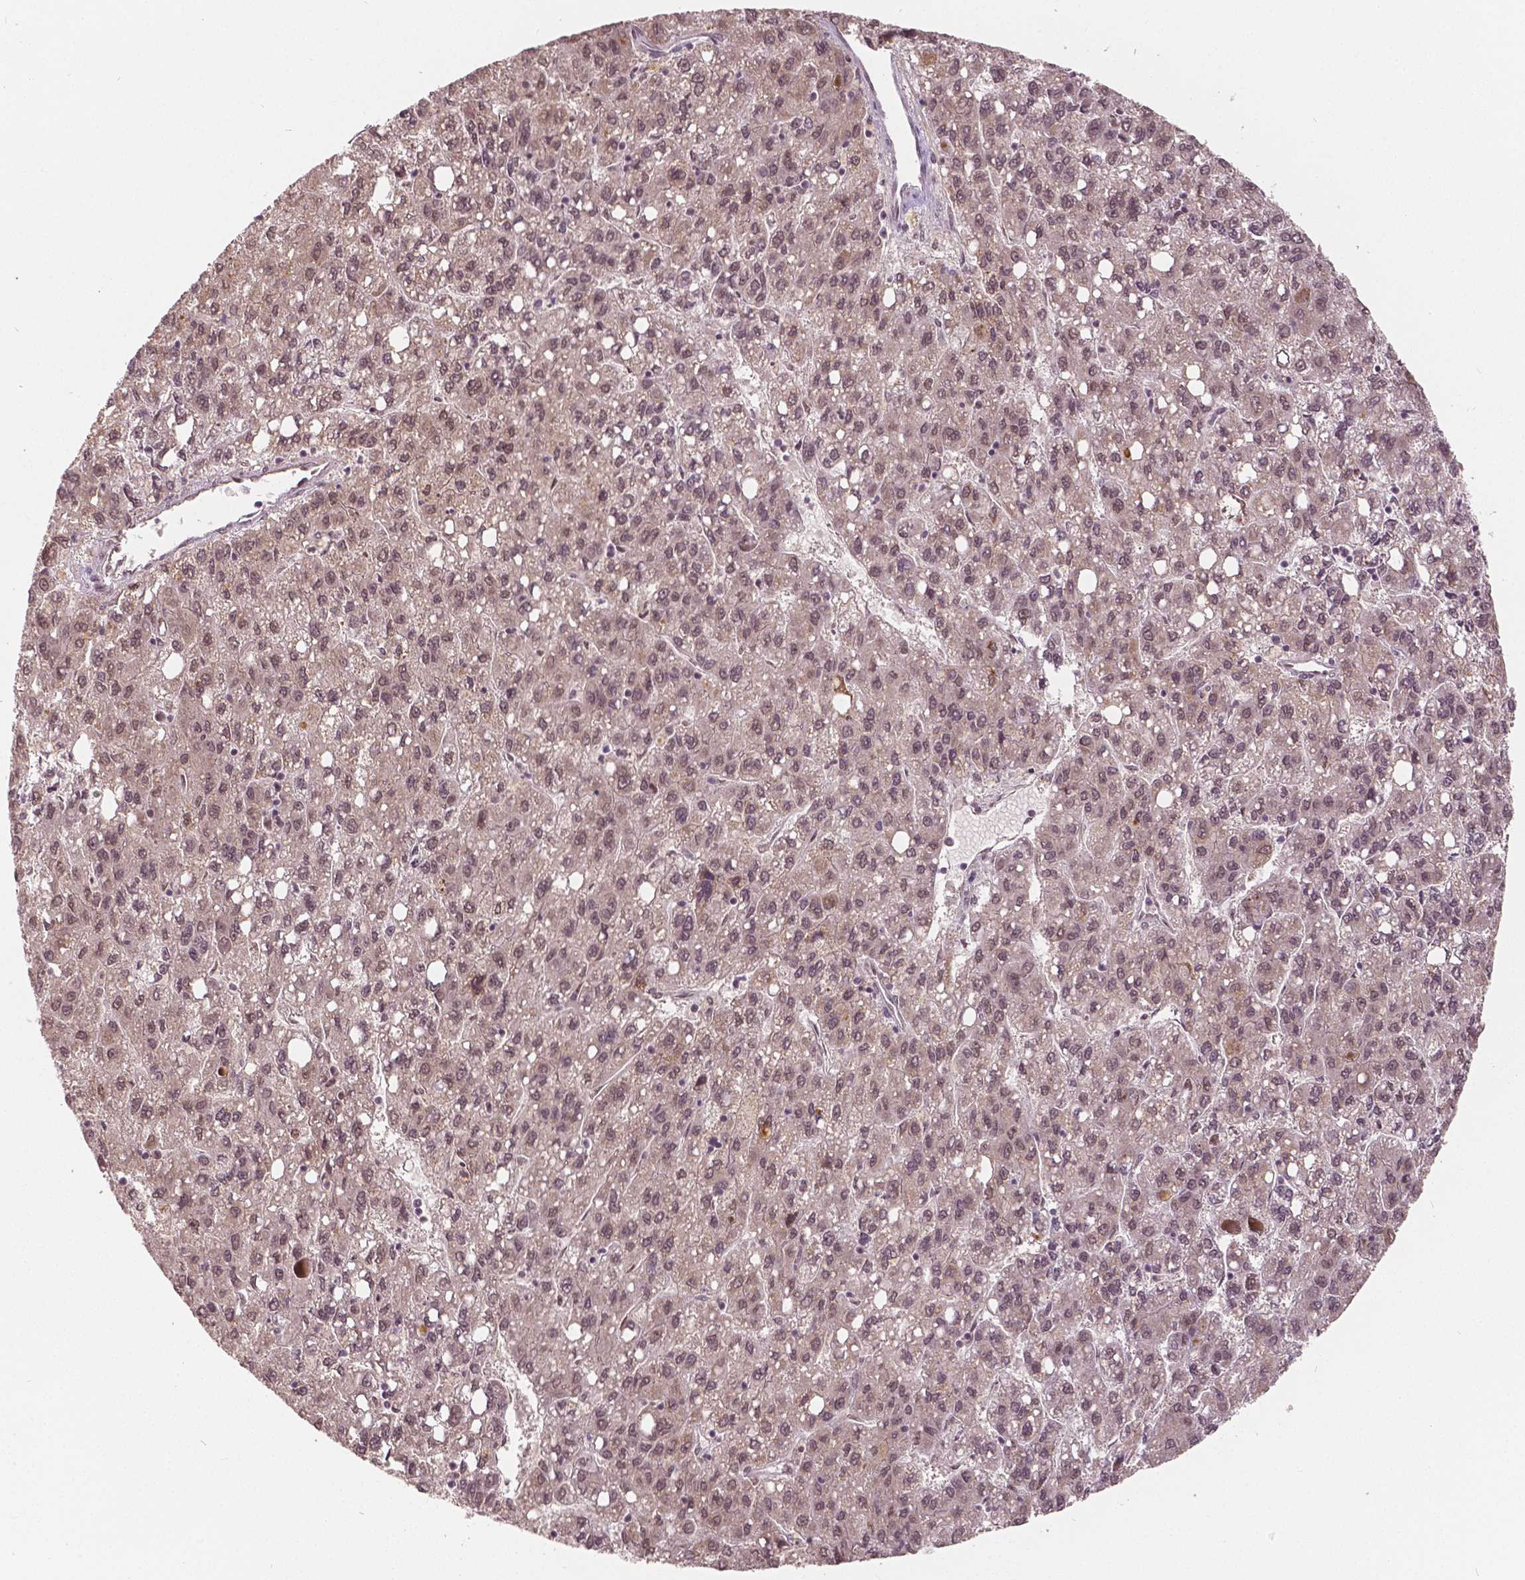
{"staining": {"intensity": "negative", "quantity": "none", "location": "none"}, "tissue": "liver cancer", "cell_type": "Tumor cells", "image_type": "cancer", "snomed": [{"axis": "morphology", "description": "Carcinoma, Hepatocellular, NOS"}, {"axis": "topography", "description": "Liver"}], "caption": "This photomicrograph is of liver cancer (hepatocellular carcinoma) stained with immunohistochemistry to label a protein in brown with the nuclei are counter-stained blue. There is no staining in tumor cells. (Stains: DAB (3,3'-diaminobenzidine) IHC with hematoxylin counter stain, Microscopy: brightfield microscopy at high magnification).", "gene": "HMBOX1", "patient": {"sex": "female", "age": 82}}